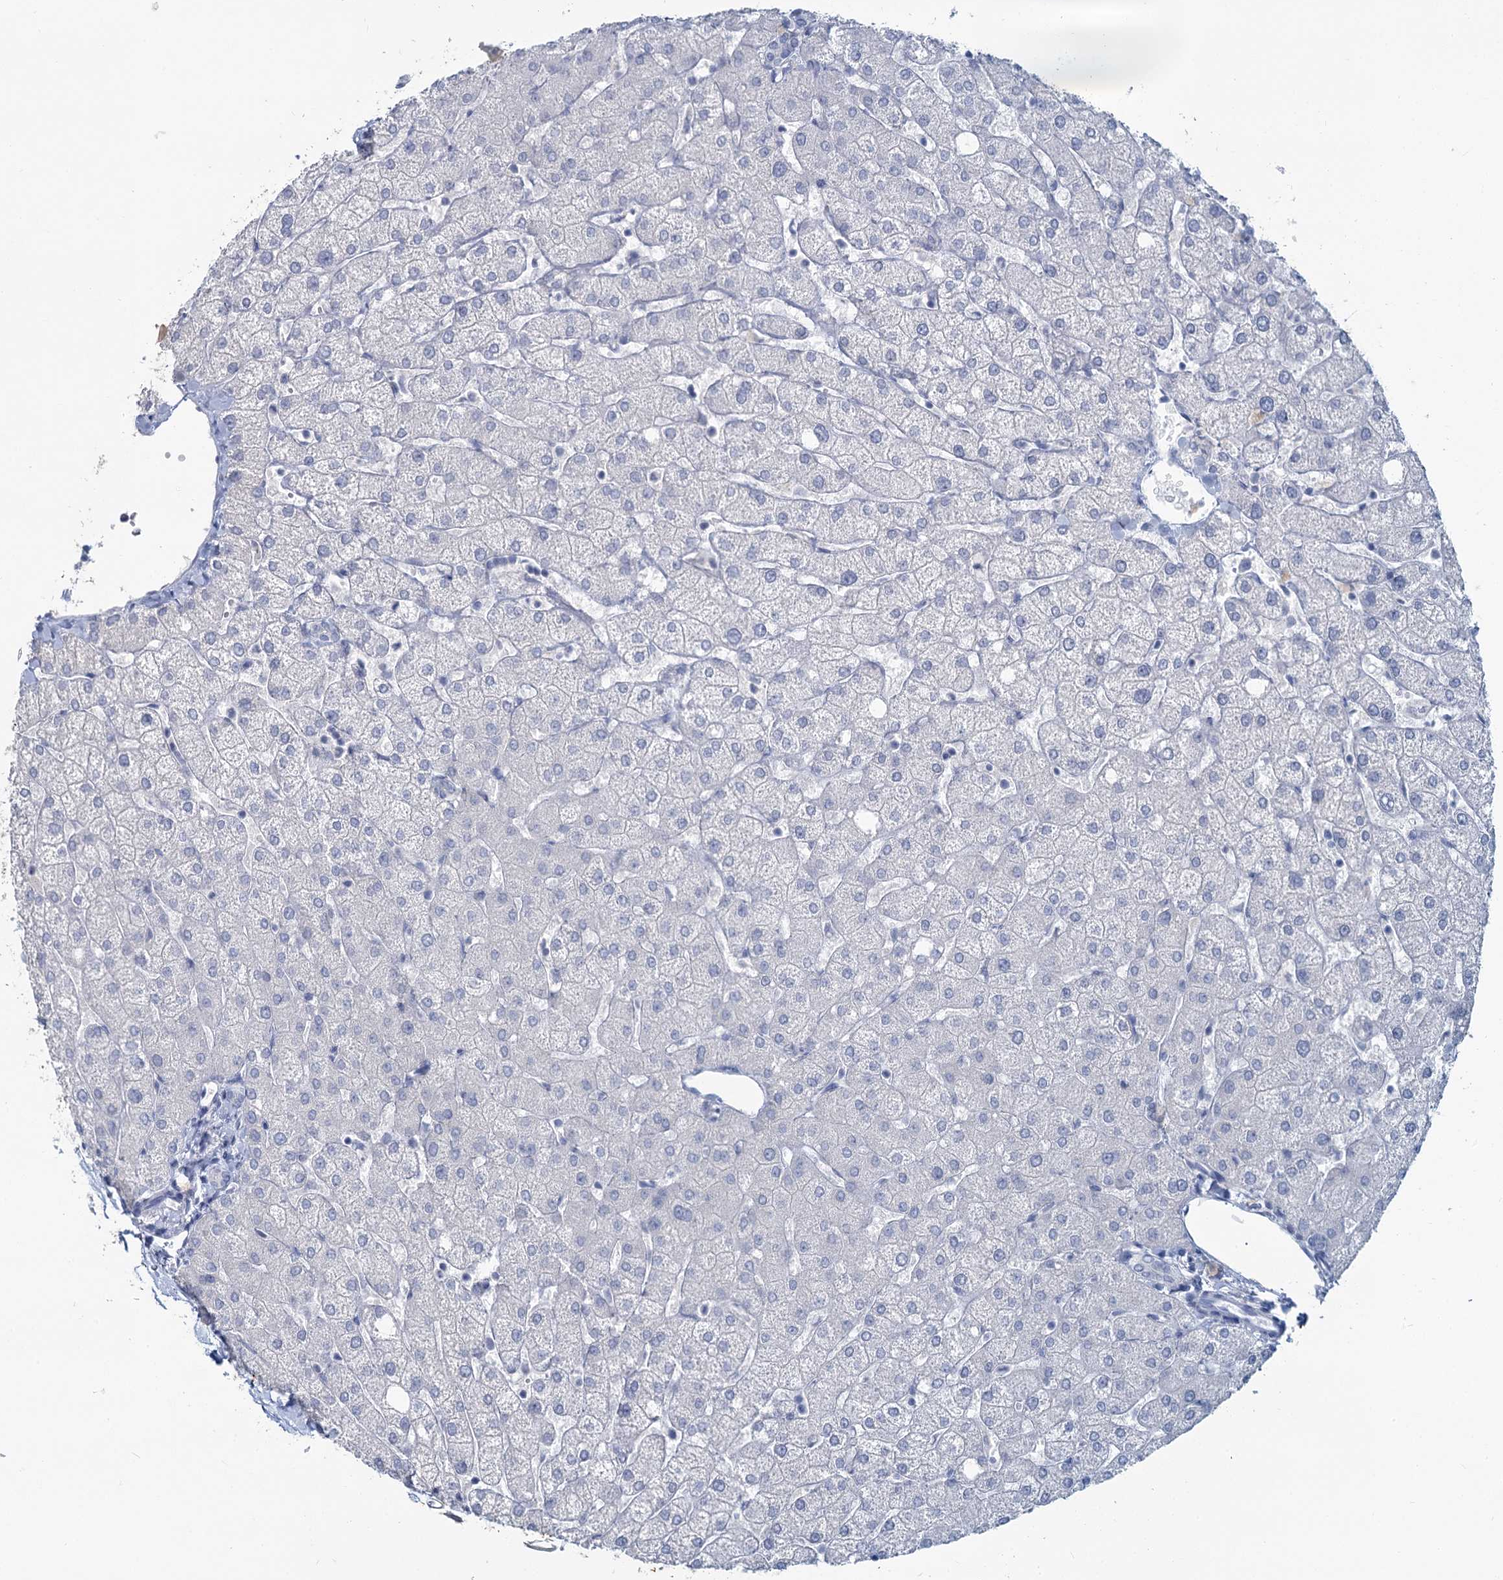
{"staining": {"intensity": "negative", "quantity": "none", "location": "none"}, "tissue": "liver", "cell_type": "Cholangiocytes", "image_type": "normal", "snomed": [{"axis": "morphology", "description": "Normal tissue, NOS"}, {"axis": "topography", "description": "Liver"}], "caption": "There is no significant positivity in cholangiocytes of liver.", "gene": "CHGA", "patient": {"sex": "female", "age": 54}}